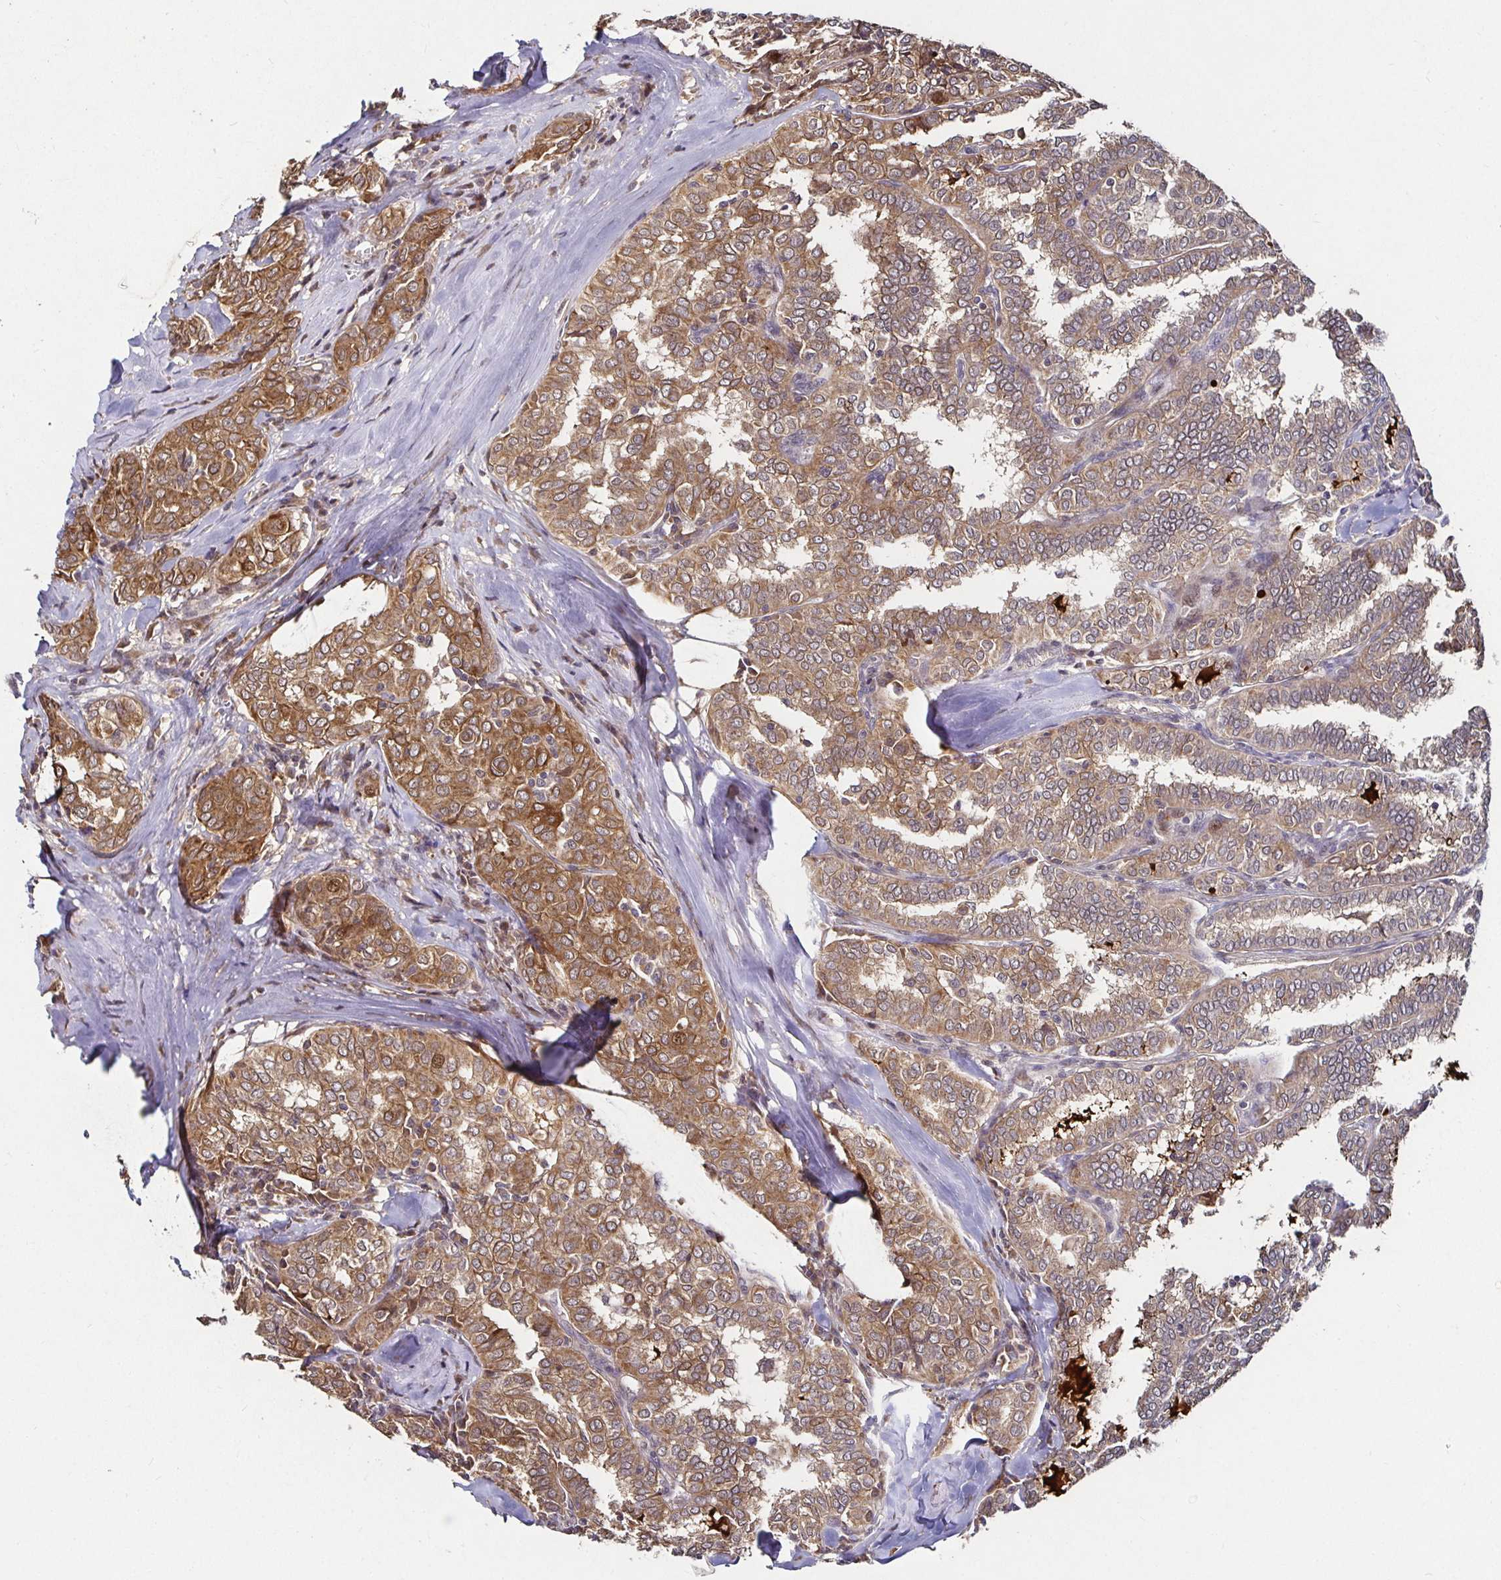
{"staining": {"intensity": "moderate", "quantity": ">75%", "location": "cytoplasmic/membranous"}, "tissue": "thyroid cancer", "cell_type": "Tumor cells", "image_type": "cancer", "snomed": [{"axis": "morphology", "description": "Papillary adenocarcinoma, NOS"}, {"axis": "topography", "description": "Thyroid gland"}], "caption": "Human thyroid cancer stained with a protein marker reveals moderate staining in tumor cells.", "gene": "SMYD3", "patient": {"sex": "female", "age": 30}}